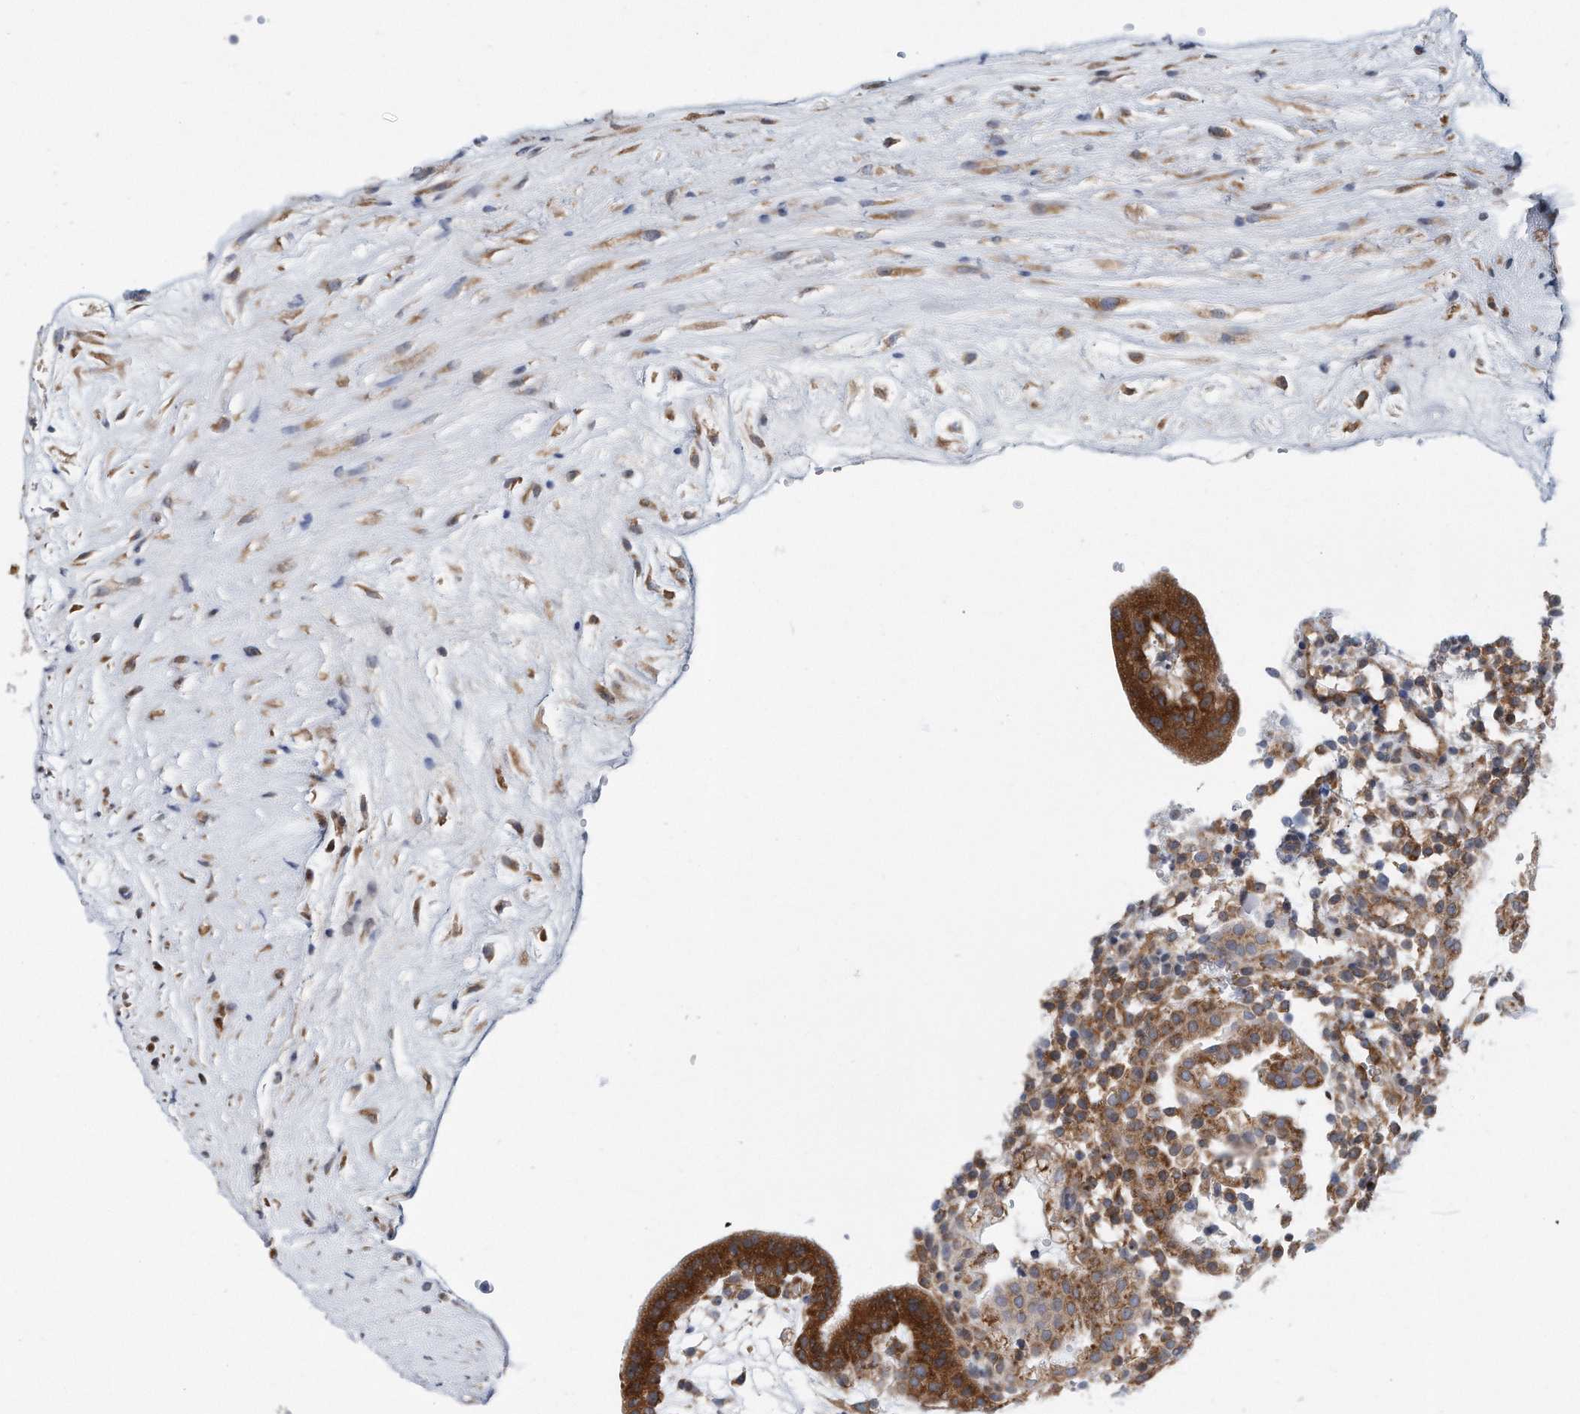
{"staining": {"intensity": "moderate", "quantity": ">75%", "location": "cytoplasmic/membranous"}, "tissue": "placenta", "cell_type": "Decidual cells", "image_type": "normal", "snomed": [{"axis": "morphology", "description": "Normal tissue, NOS"}, {"axis": "topography", "description": "Placenta"}], "caption": "DAB (3,3'-diaminobenzidine) immunohistochemical staining of normal placenta exhibits moderate cytoplasmic/membranous protein positivity in about >75% of decidual cells.", "gene": "RPL26L1", "patient": {"sex": "female", "age": 18}}